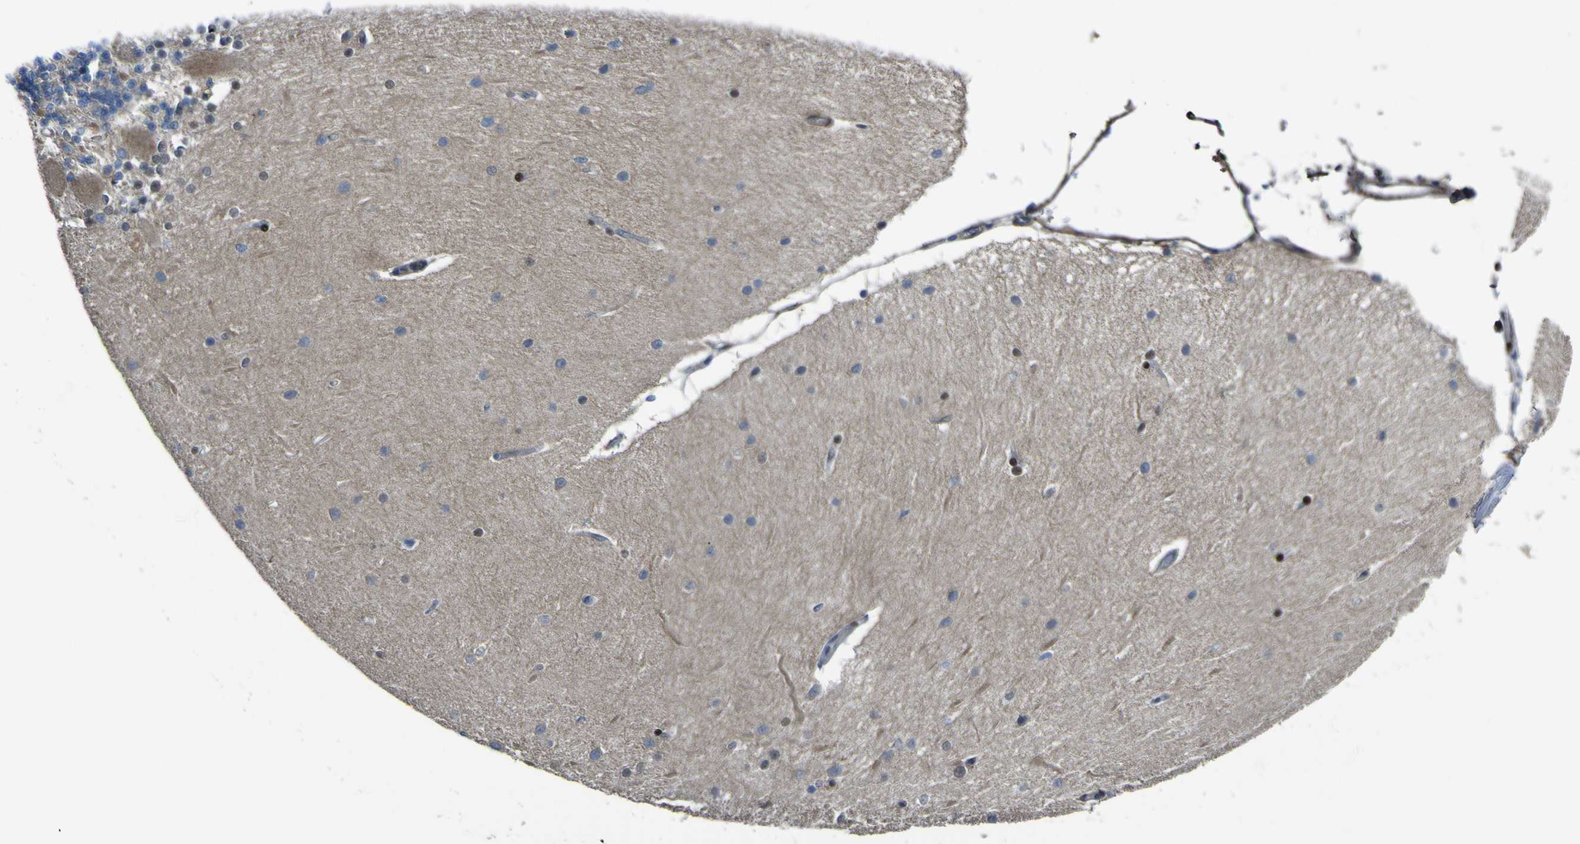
{"staining": {"intensity": "weak", "quantity": "25%-75%", "location": "cytoplasmic/membranous"}, "tissue": "cerebellum", "cell_type": "Cells in granular layer", "image_type": "normal", "snomed": [{"axis": "morphology", "description": "Normal tissue, NOS"}, {"axis": "topography", "description": "Cerebellum"}], "caption": "A micrograph showing weak cytoplasmic/membranous expression in approximately 25%-75% of cells in granular layer in benign cerebellum, as visualized by brown immunohistochemical staining.", "gene": "LRRN1", "patient": {"sex": "female", "age": 54}}